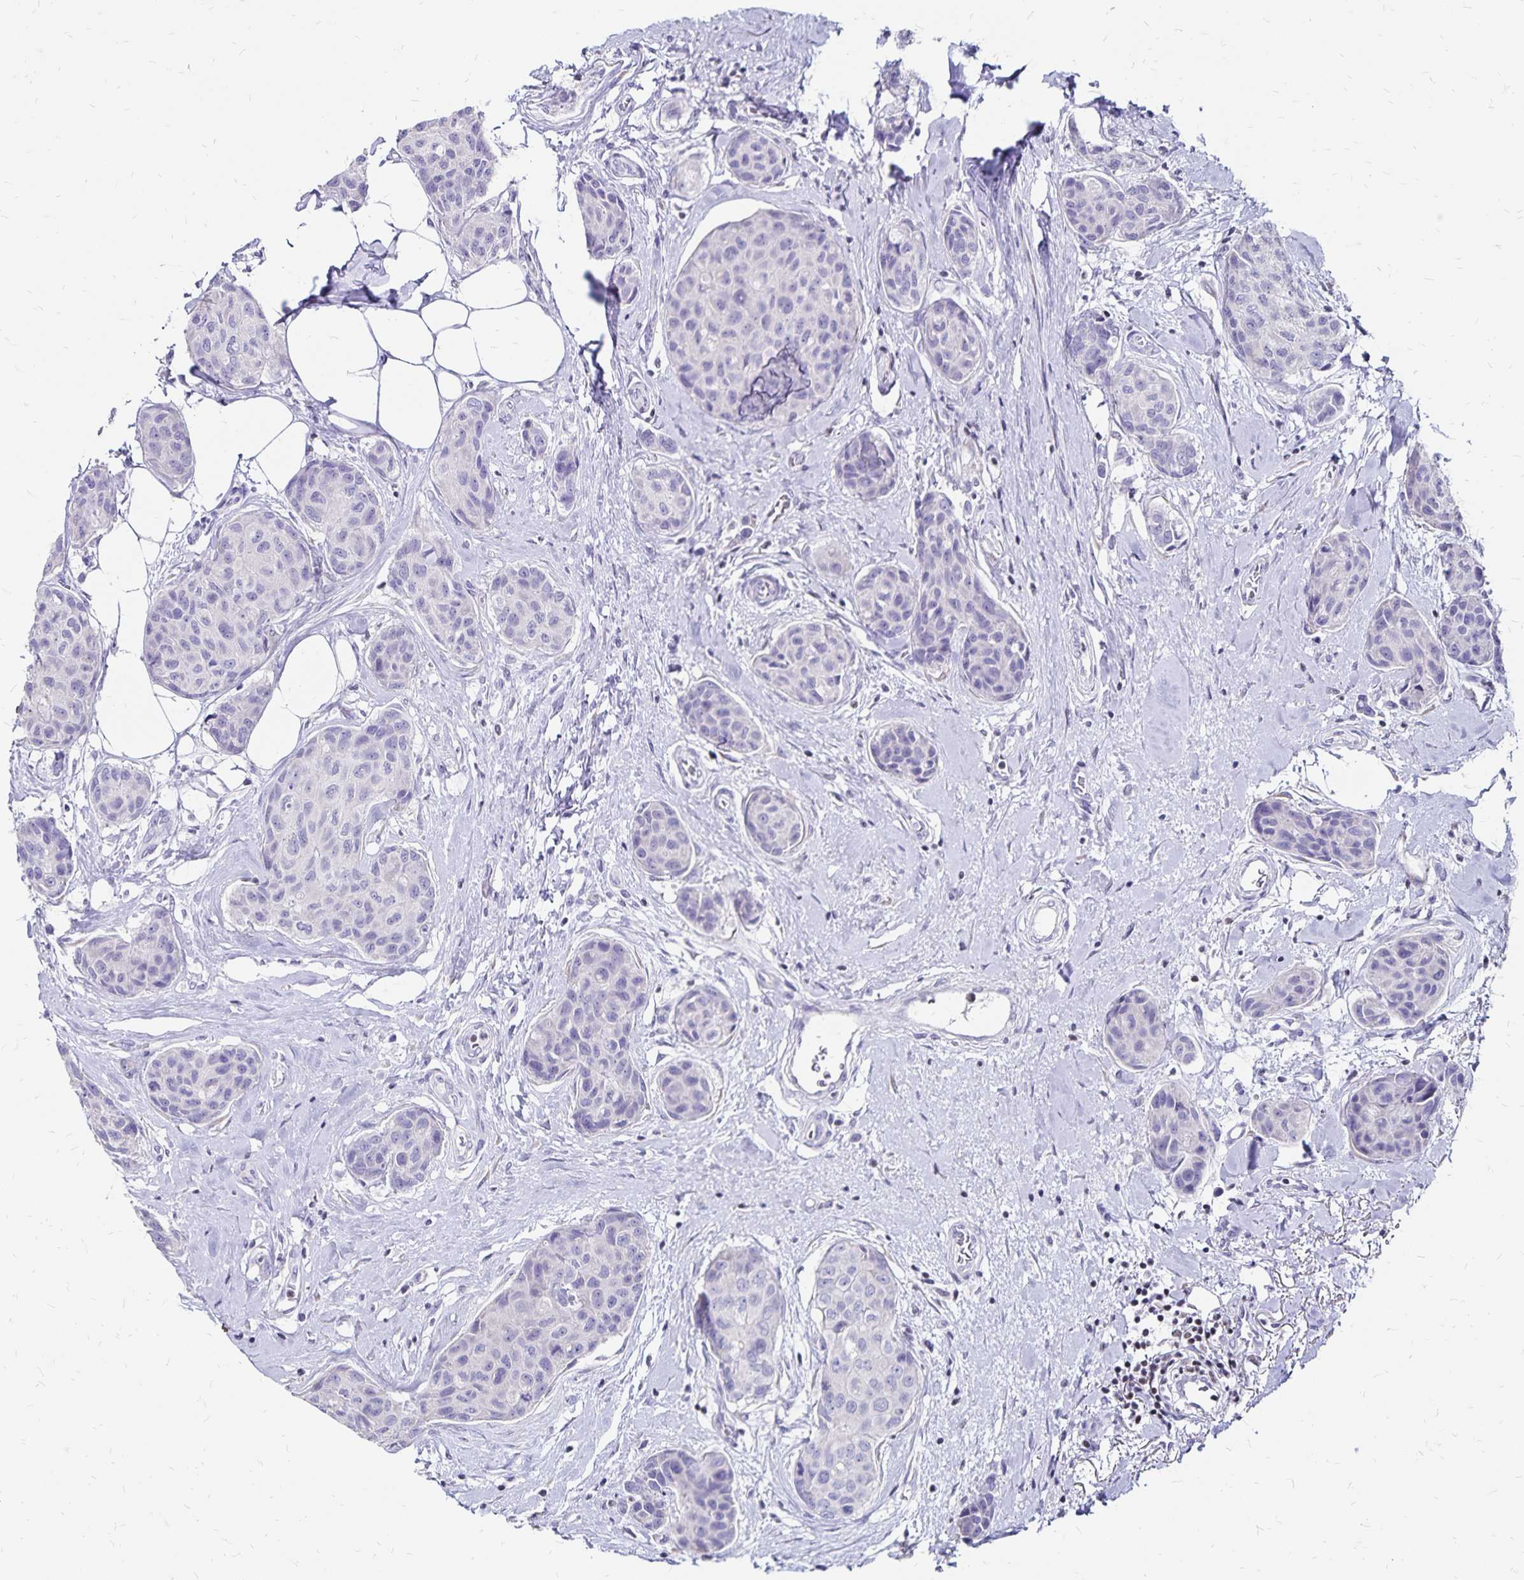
{"staining": {"intensity": "negative", "quantity": "none", "location": "none"}, "tissue": "breast cancer", "cell_type": "Tumor cells", "image_type": "cancer", "snomed": [{"axis": "morphology", "description": "Duct carcinoma"}, {"axis": "topography", "description": "Breast"}], "caption": "The photomicrograph demonstrates no staining of tumor cells in breast infiltrating ductal carcinoma. Brightfield microscopy of immunohistochemistry stained with DAB (3,3'-diaminobenzidine) (brown) and hematoxylin (blue), captured at high magnification.", "gene": "IKZF1", "patient": {"sex": "female", "age": 80}}